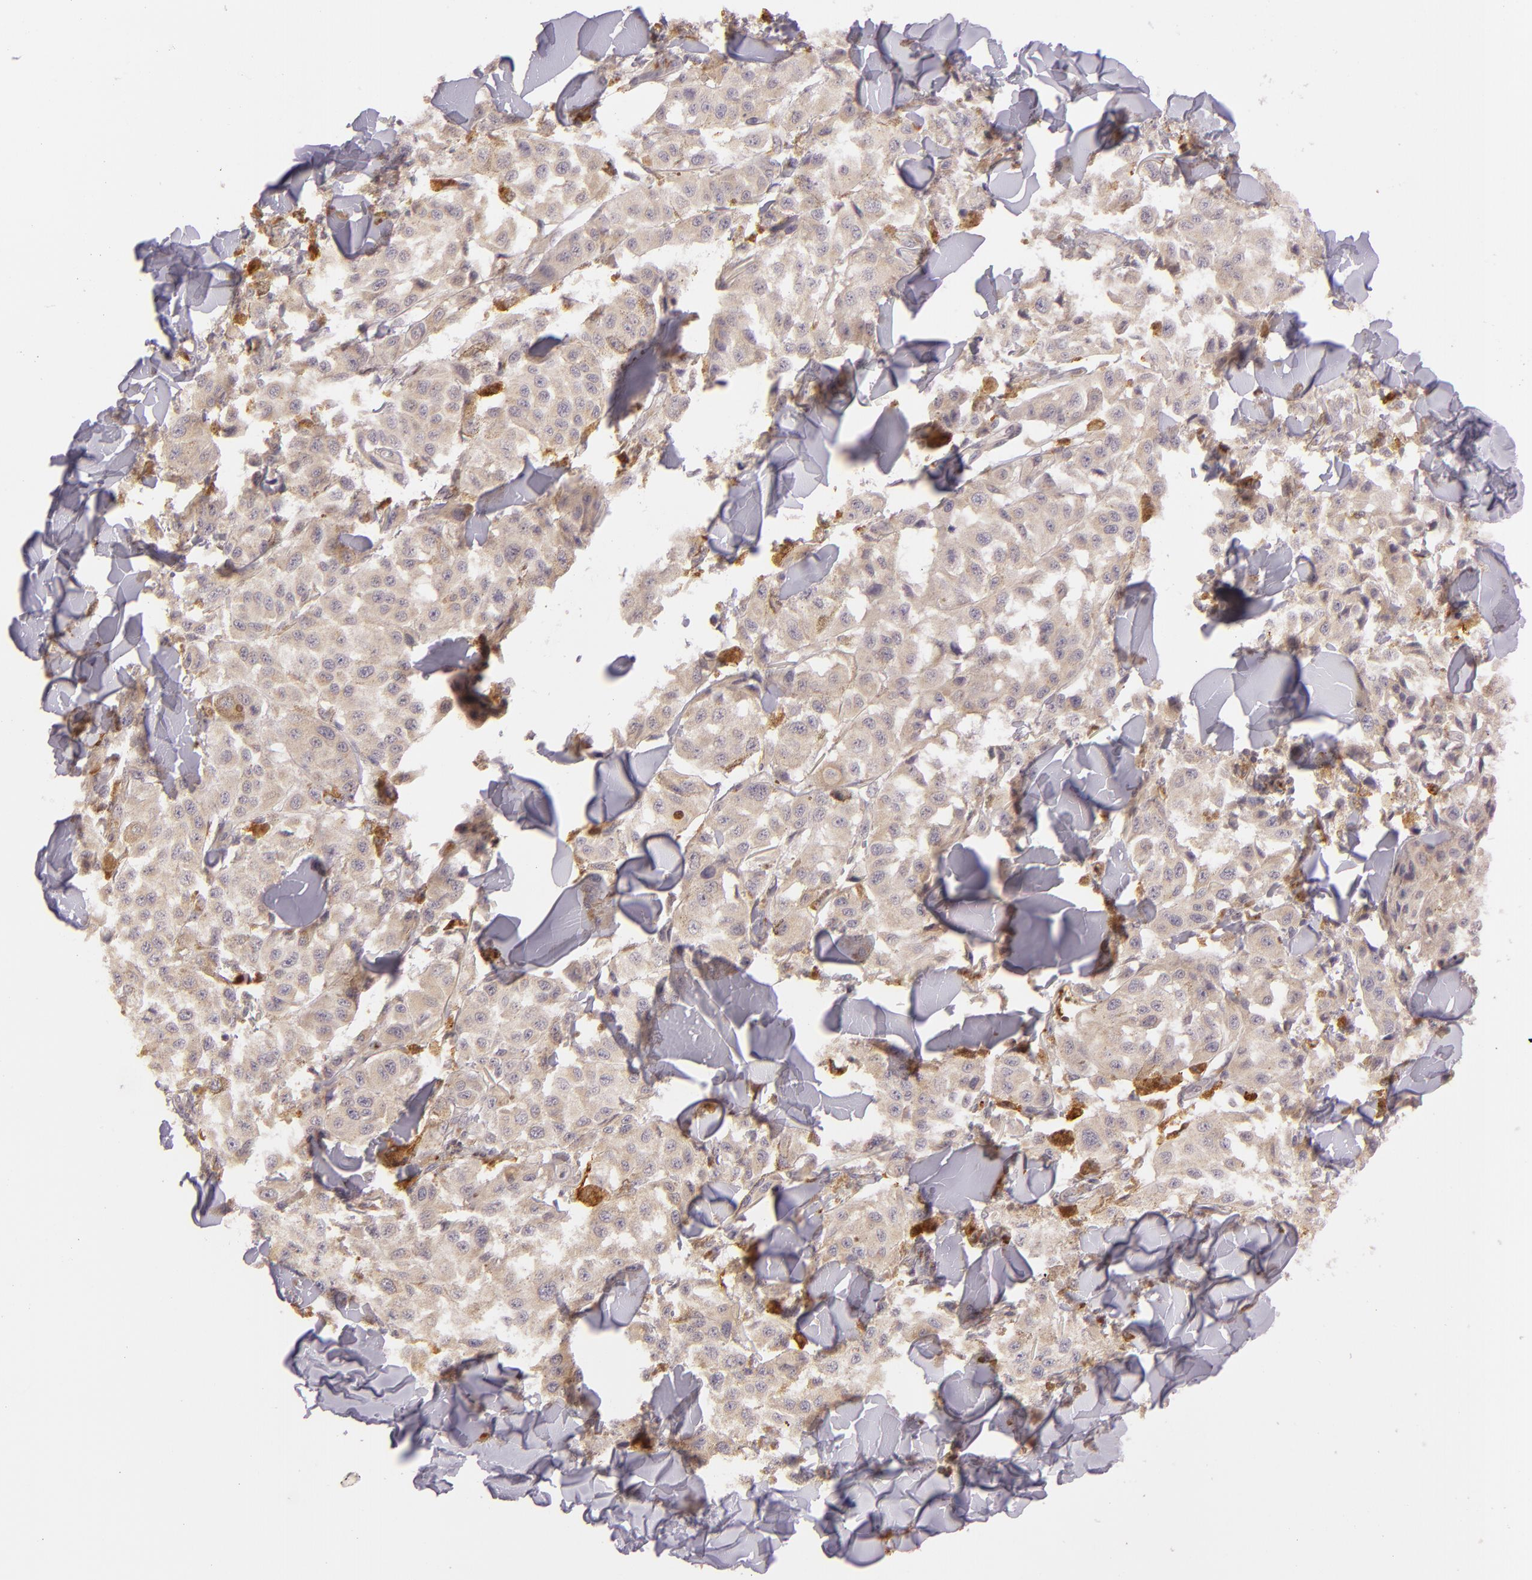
{"staining": {"intensity": "weak", "quantity": ">75%", "location": "cytoplasmic/membranous"}, "tissue": "melanoma", "cell_type": "Tumor cells", "image_type": "cancer", "snomed": [{"axis": "morphology", "description": "Malignant melanoma, NOS"}, {"axis": "topography", "description": "Skin"}], "caption": "An IHC micrograph of tumor tissue is shown. Protein staining in brown labels weak cytoplasmic/membranous positivity in melanoma within tumor cells.", "gene": "LGMN", "patient": {"sex": "female", "age": 64}}